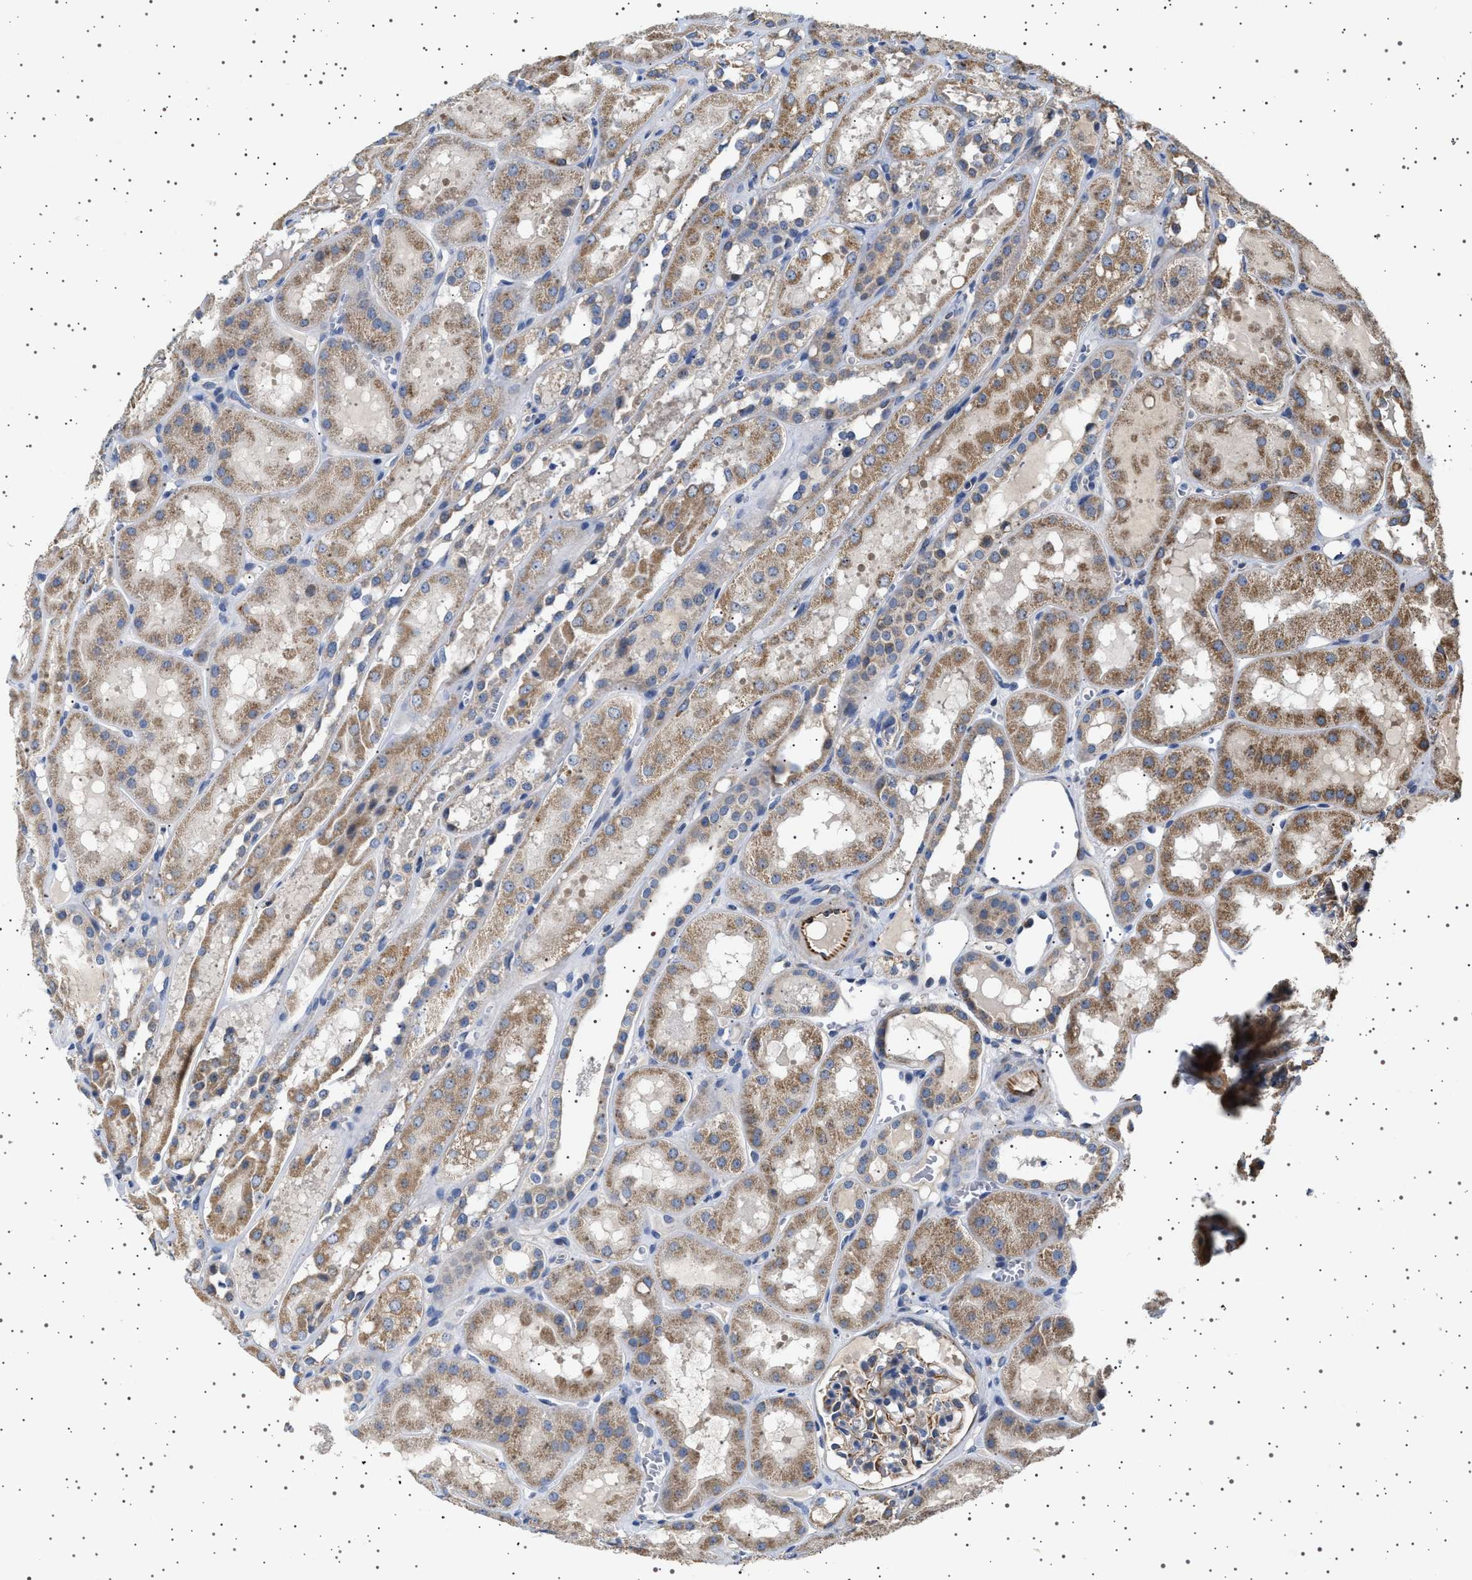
{"staining": {"intensity": "negative", "quantity": "none", "location": "none"}, "tissue": "kidney", "cell_type": "Cells in glomeruli", "image_type": "normal", "snomed": [{"axis": "morphology", "description": "Normal tissue, NOS"}, {"axis": "topography", "description": "Kidney"}, {"axis": "topography", "description": "Urinary bladder"}], "caption": "Immunohistochemistry of normal human kidney reveals no staining in cells in glomeruli.", "gene": "TRUB2", "patient": {"sex": "male", "age": 16}}